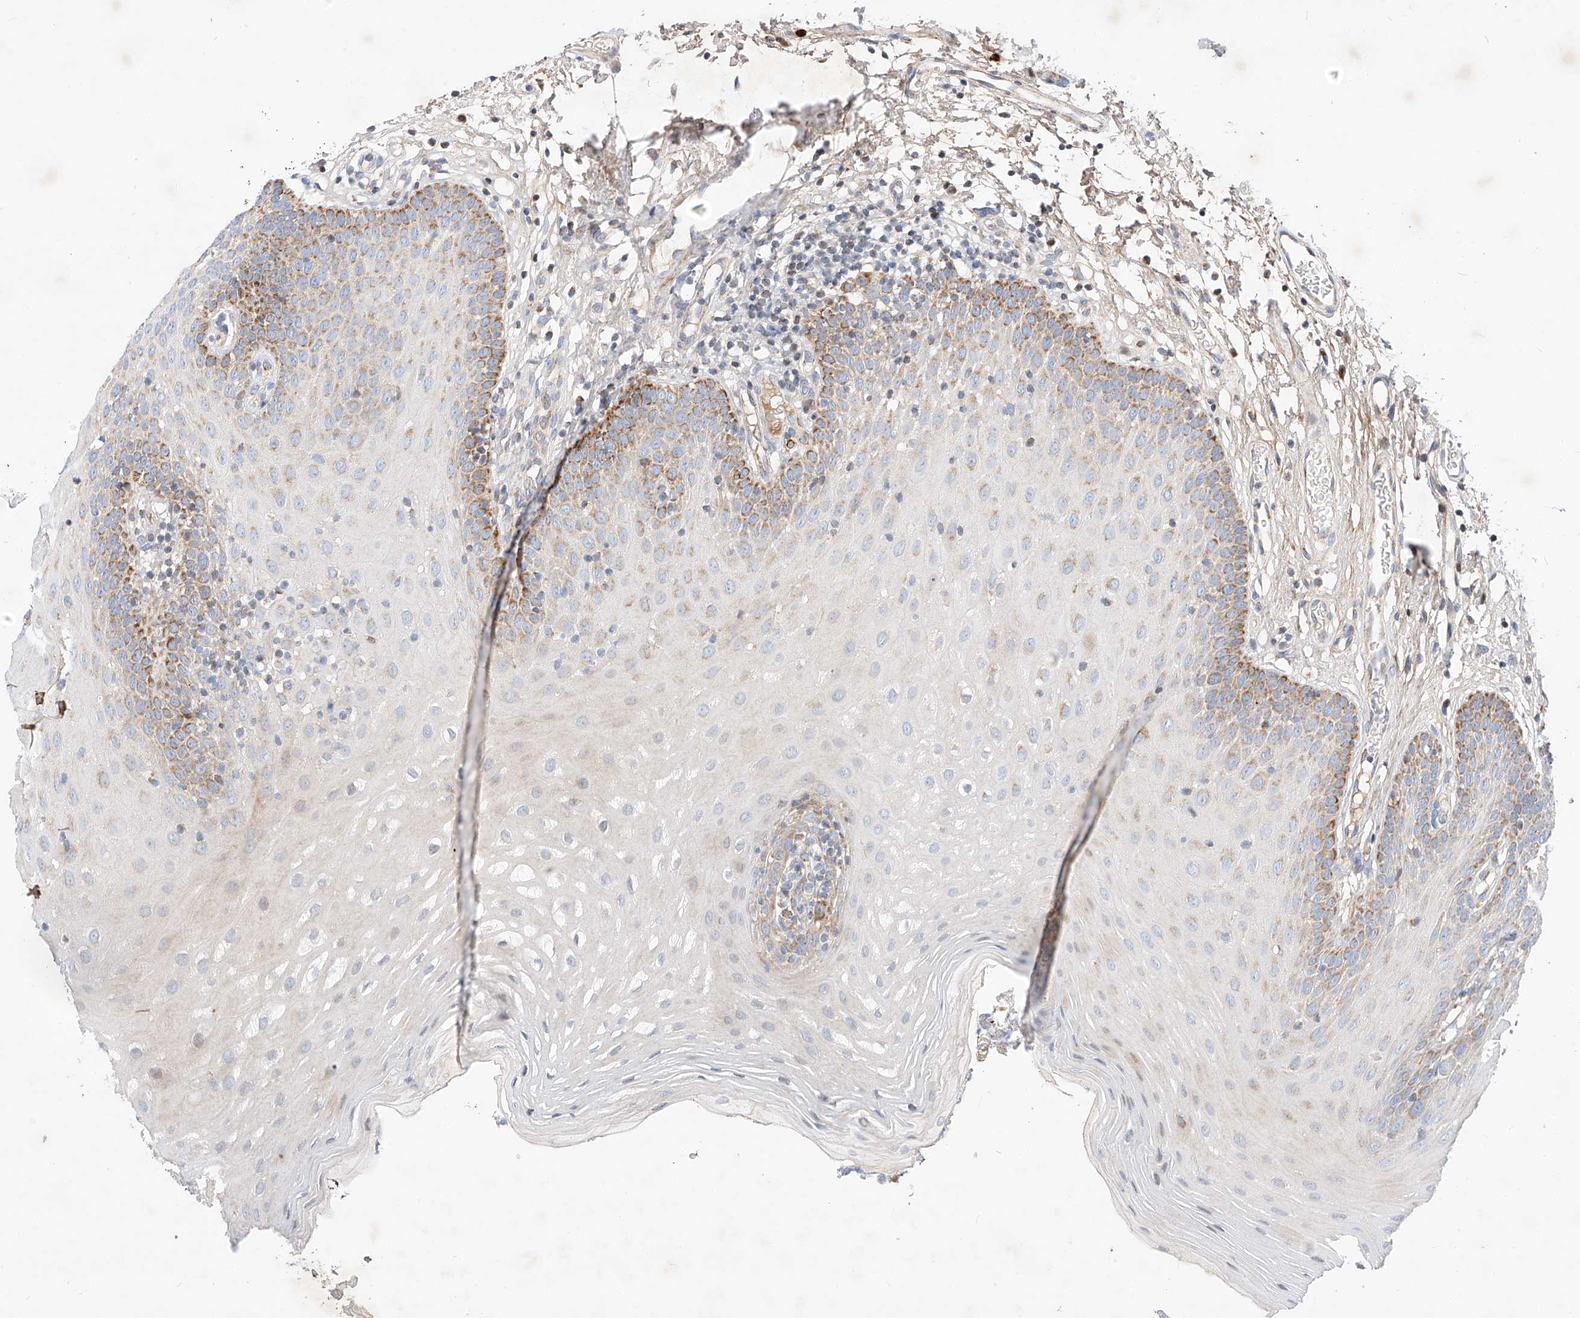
{"staining": {"intensity": "moderate", "quantity": "<25%", "location": "cytoplasmic/membranous"}, "tissue": "oral mucosa", "cell_type": "Squamous epithelial cells", "image_type": "normal", "snomed": [{"axis": "morphology", "description": "Normal tissue, NOS"}, {"axis": "topography", "description": "Oral tissue"}], "caption": "The histopathology image shows immunohistochemical staining of normal oral mucosa. There is moderate cytoplasmic/membranous expression is present in about <25% of squamous epithelial cells.", "gene": "OSGEPL1", "patient": {"sex": "male", "age": 74}}